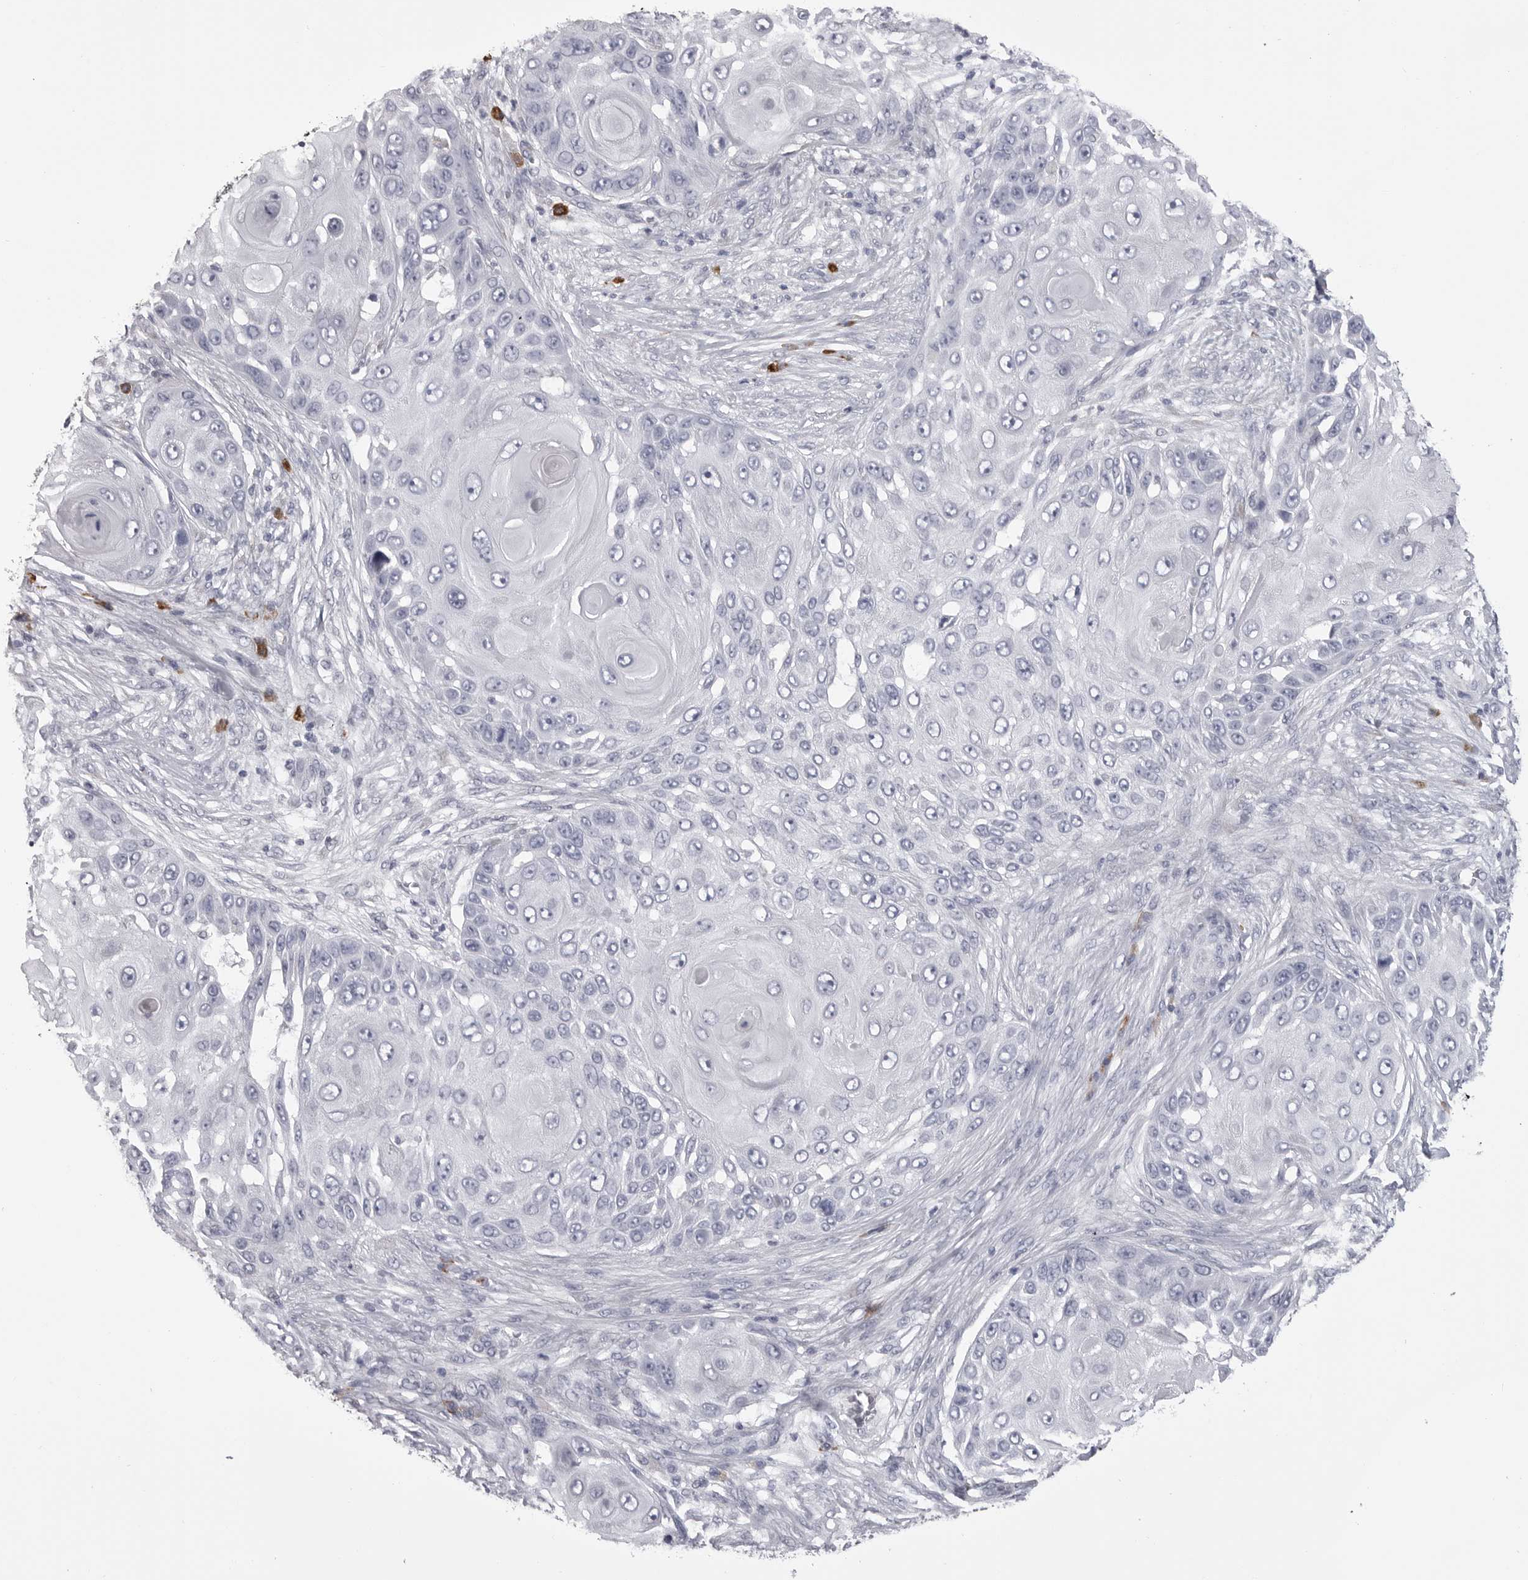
{"staining": {"intensity": "negative", "quantity": "none", "location": "none"}, "tissue": "skin cancer", "cell_type": "Tumor cells", "image_type": "cancer", "snomed": [{"axis": "morphology", "description": "Squamous cell carcinoma, NOS"}, {"axis": "topography", "description": "Skin"}], "caption": "The image exhibits no staining of tumor cells in skin cancer (squamous cell carcinoma).", "gene": "FKBP2", "patient": {"sex": "female", "age": 44}}